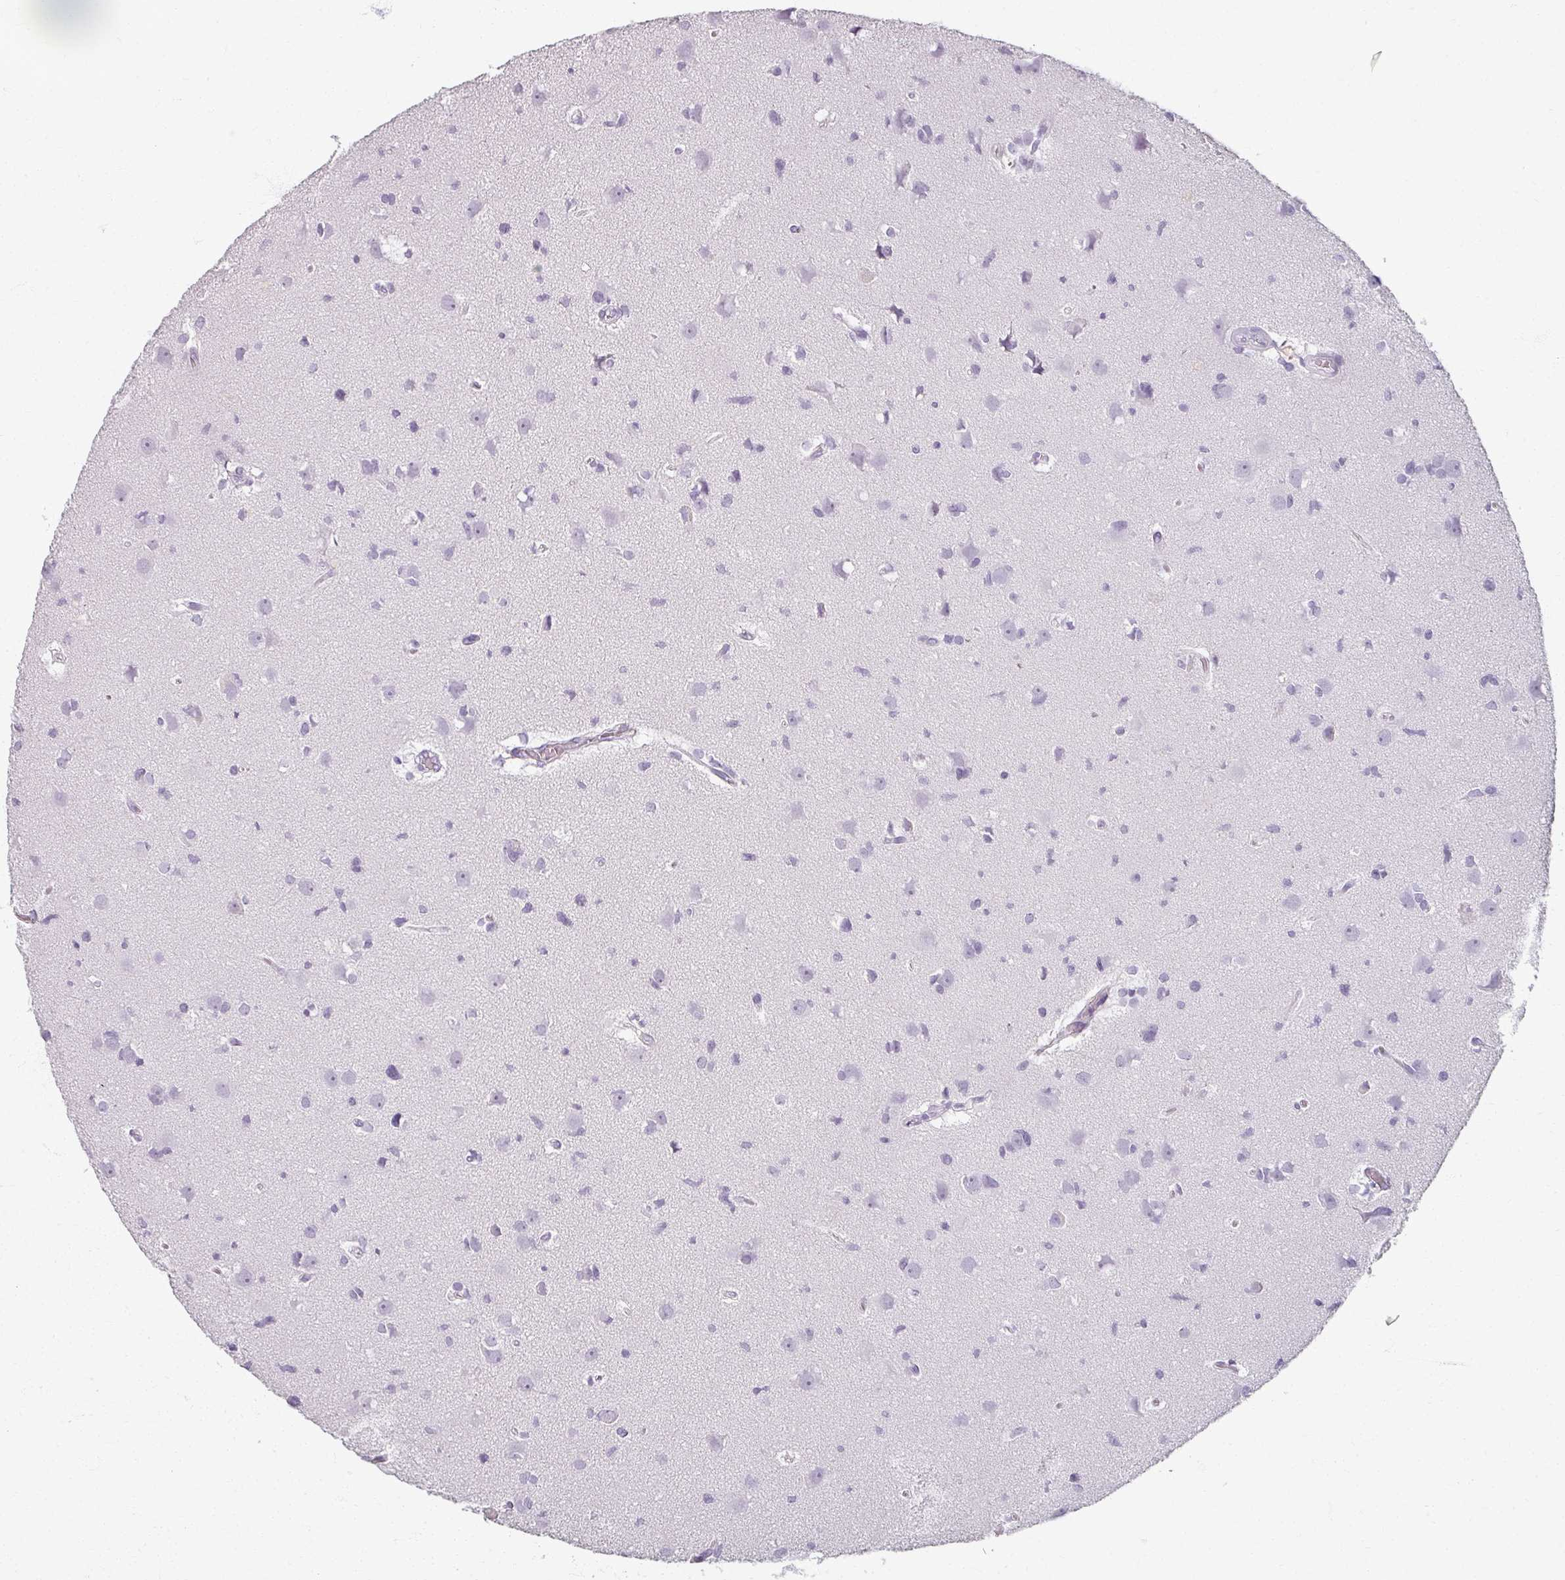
{"staining": {"intensity": "negative", "quantity": "none", "location": "none"}, "tissue": "glioma", "cell_type": "Tumor cells", "image_type": "cancer", "snomed": [{"axis": "morphology", "description": "Glioma, malignant, High grade"}, {"axis": "topography", "description": "Brain"}], "caption": "There is no significant staining in tumor cells of glioma.", "gene": "REG3G", "patient": {"sex": "male", "age": 23}}